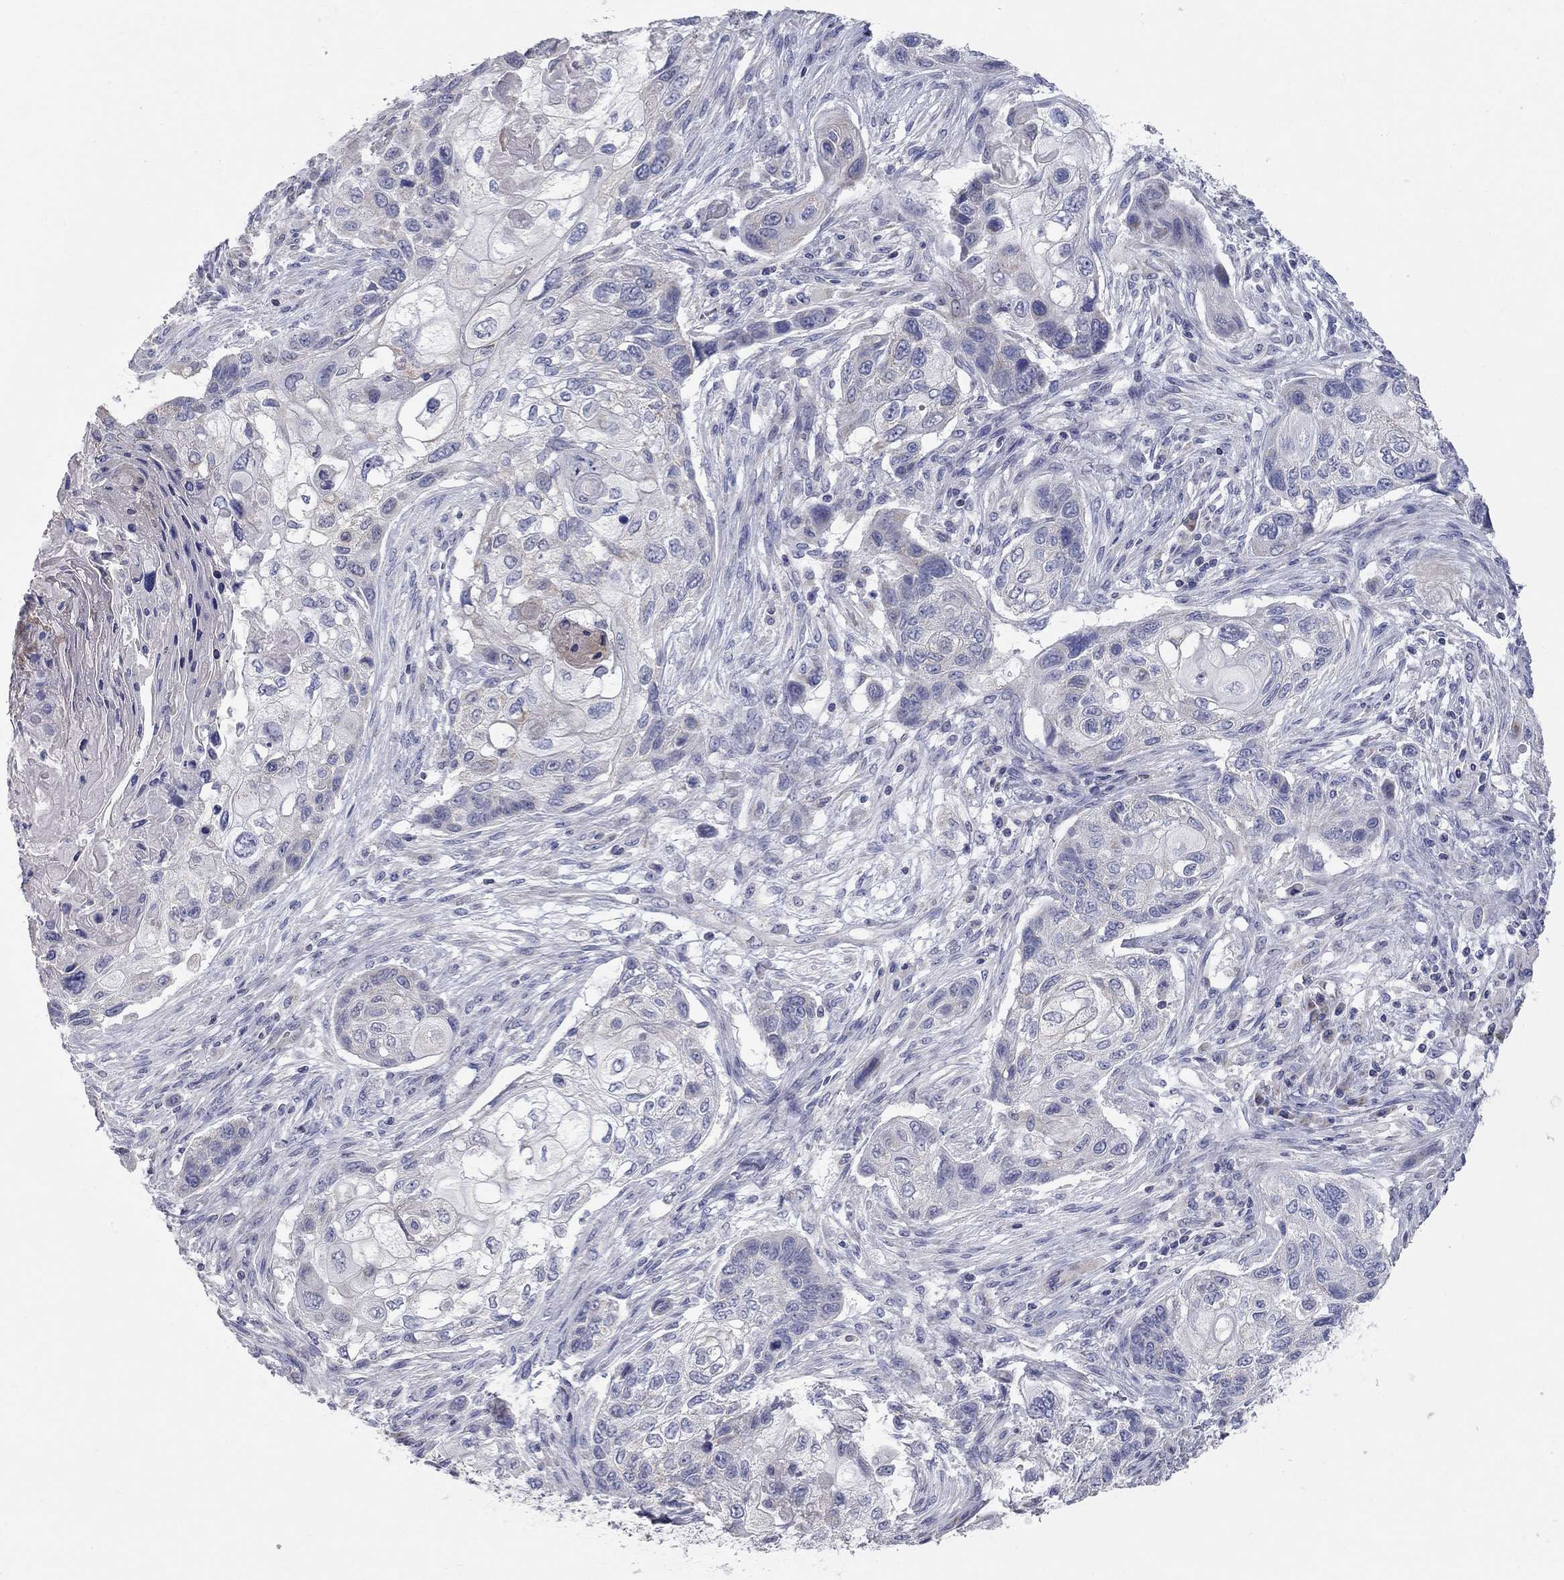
{"staining": {"intensity": "negative", "quantity": "none", "location": "none"}, "tissue": "lung cancer", "cell_type": "Tumor cells", "image_type": "cancer", "snomed": [{"axis": "morphology", "description": "Normal tissue, NOS"}, {"axis": "morphology", "description": "Squamous cell carcinoma, NOS"}, {"axis": "topography", "description": "Bronchus"}, {"axis": "topography", "description": "Lung"}], "caption": "Lung cancer (squamous cell carcinoma) was stained to show a protein in brown. There is no significant expression in tumor cells.", "gene": "CFAP161", "patient": {"sex": "male", "age": 69}}